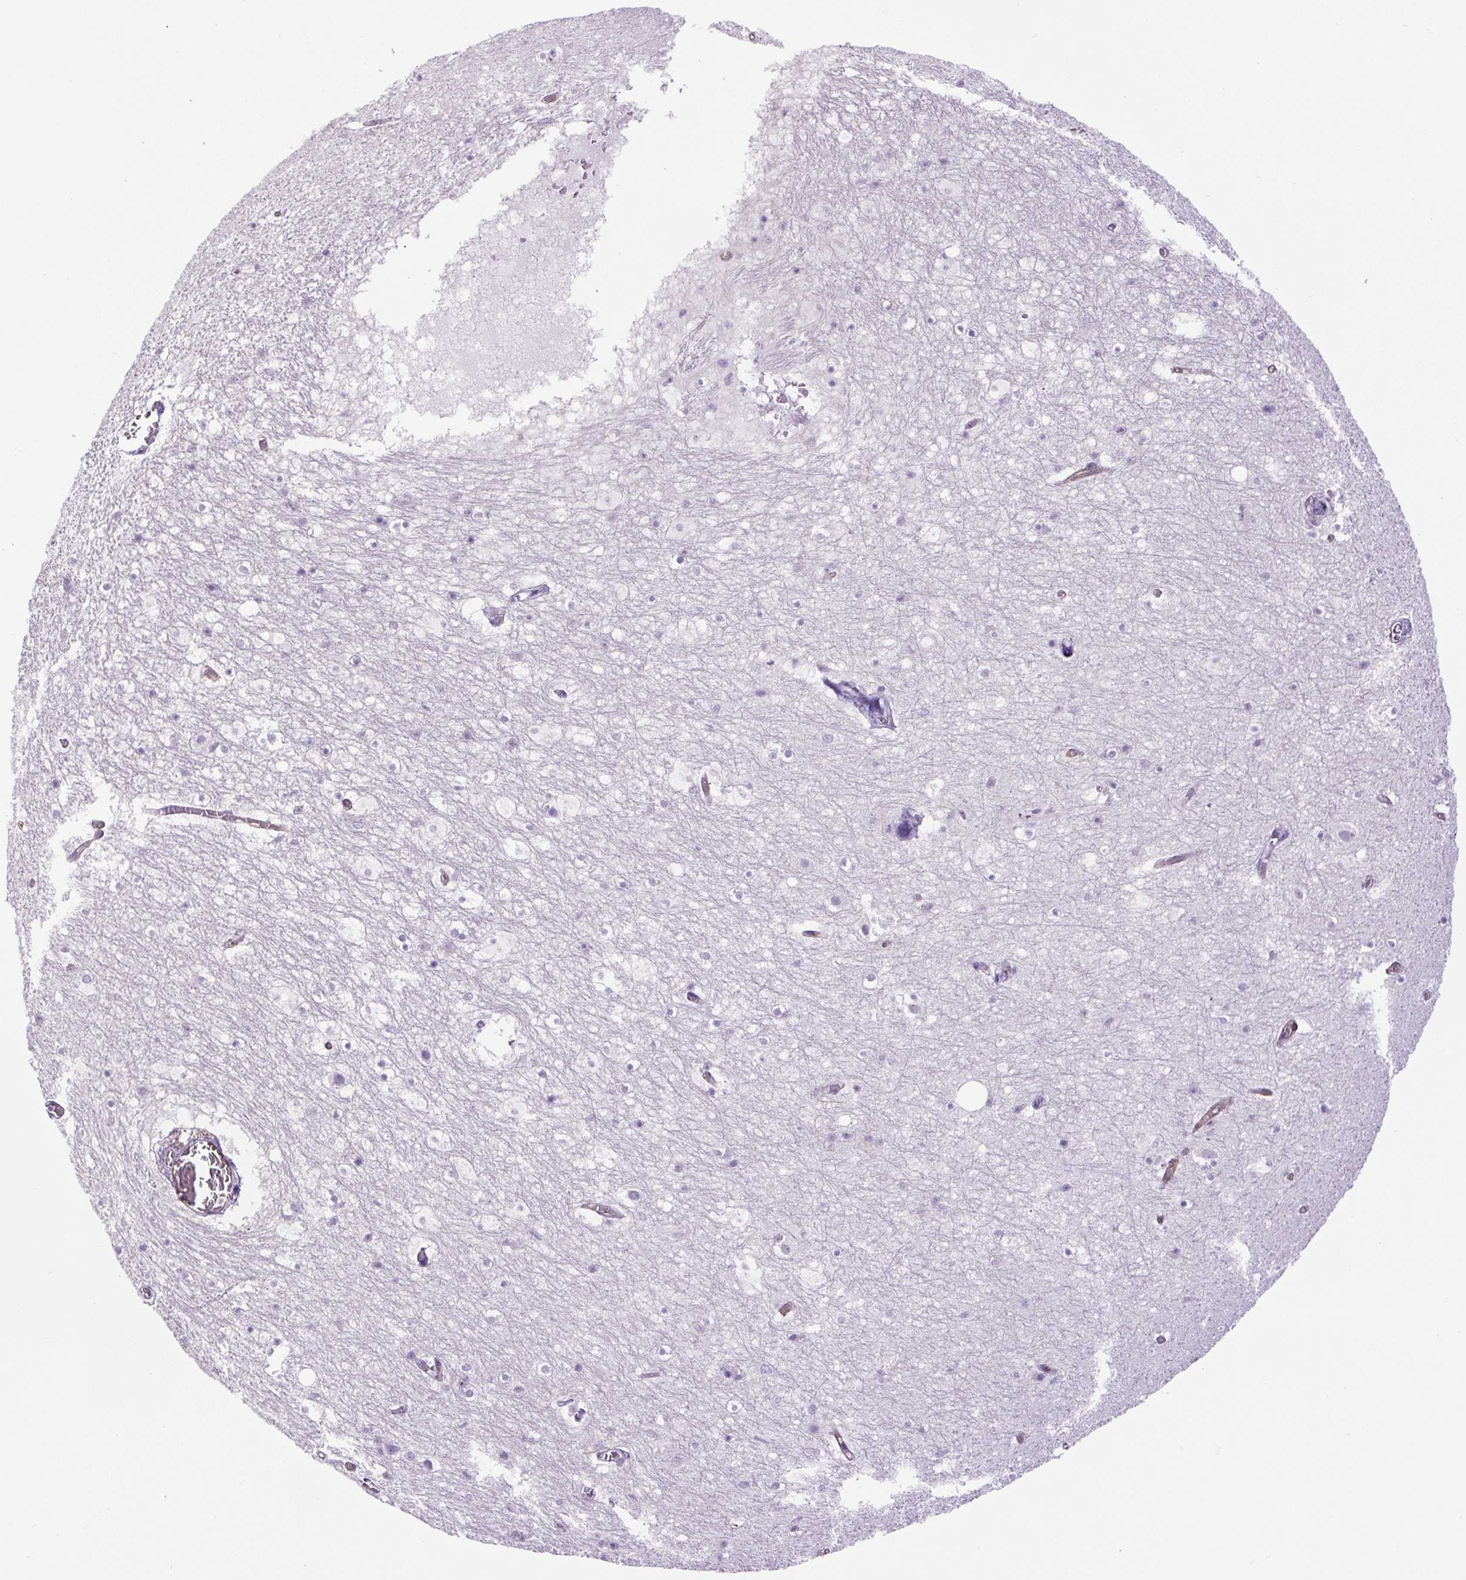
{"staining": {"intensity": "negative", "quantity": "none", "location": "none"}, "tissue": "hippocampus", "cell_type": "Glial cells", "image_type": "normal", "snomed": [{"axis": "morphology", "description": "Normal tissue, NOS"}, {"axis": "topography", "description": "Hippocampus"}], "caption": "A photomicrograph of hippocampus stained for a protein demonstrates no brown staining in glial cells. The staining was performed using DAB (3,3'-diaminobenzidine) to visualize the protein expression in brown, while the nuclei were stained in blue with hematoxylin (Magnification: 20x).", "gene": "B3GALT5", "patient": {"sex": "female", "age": 52}}